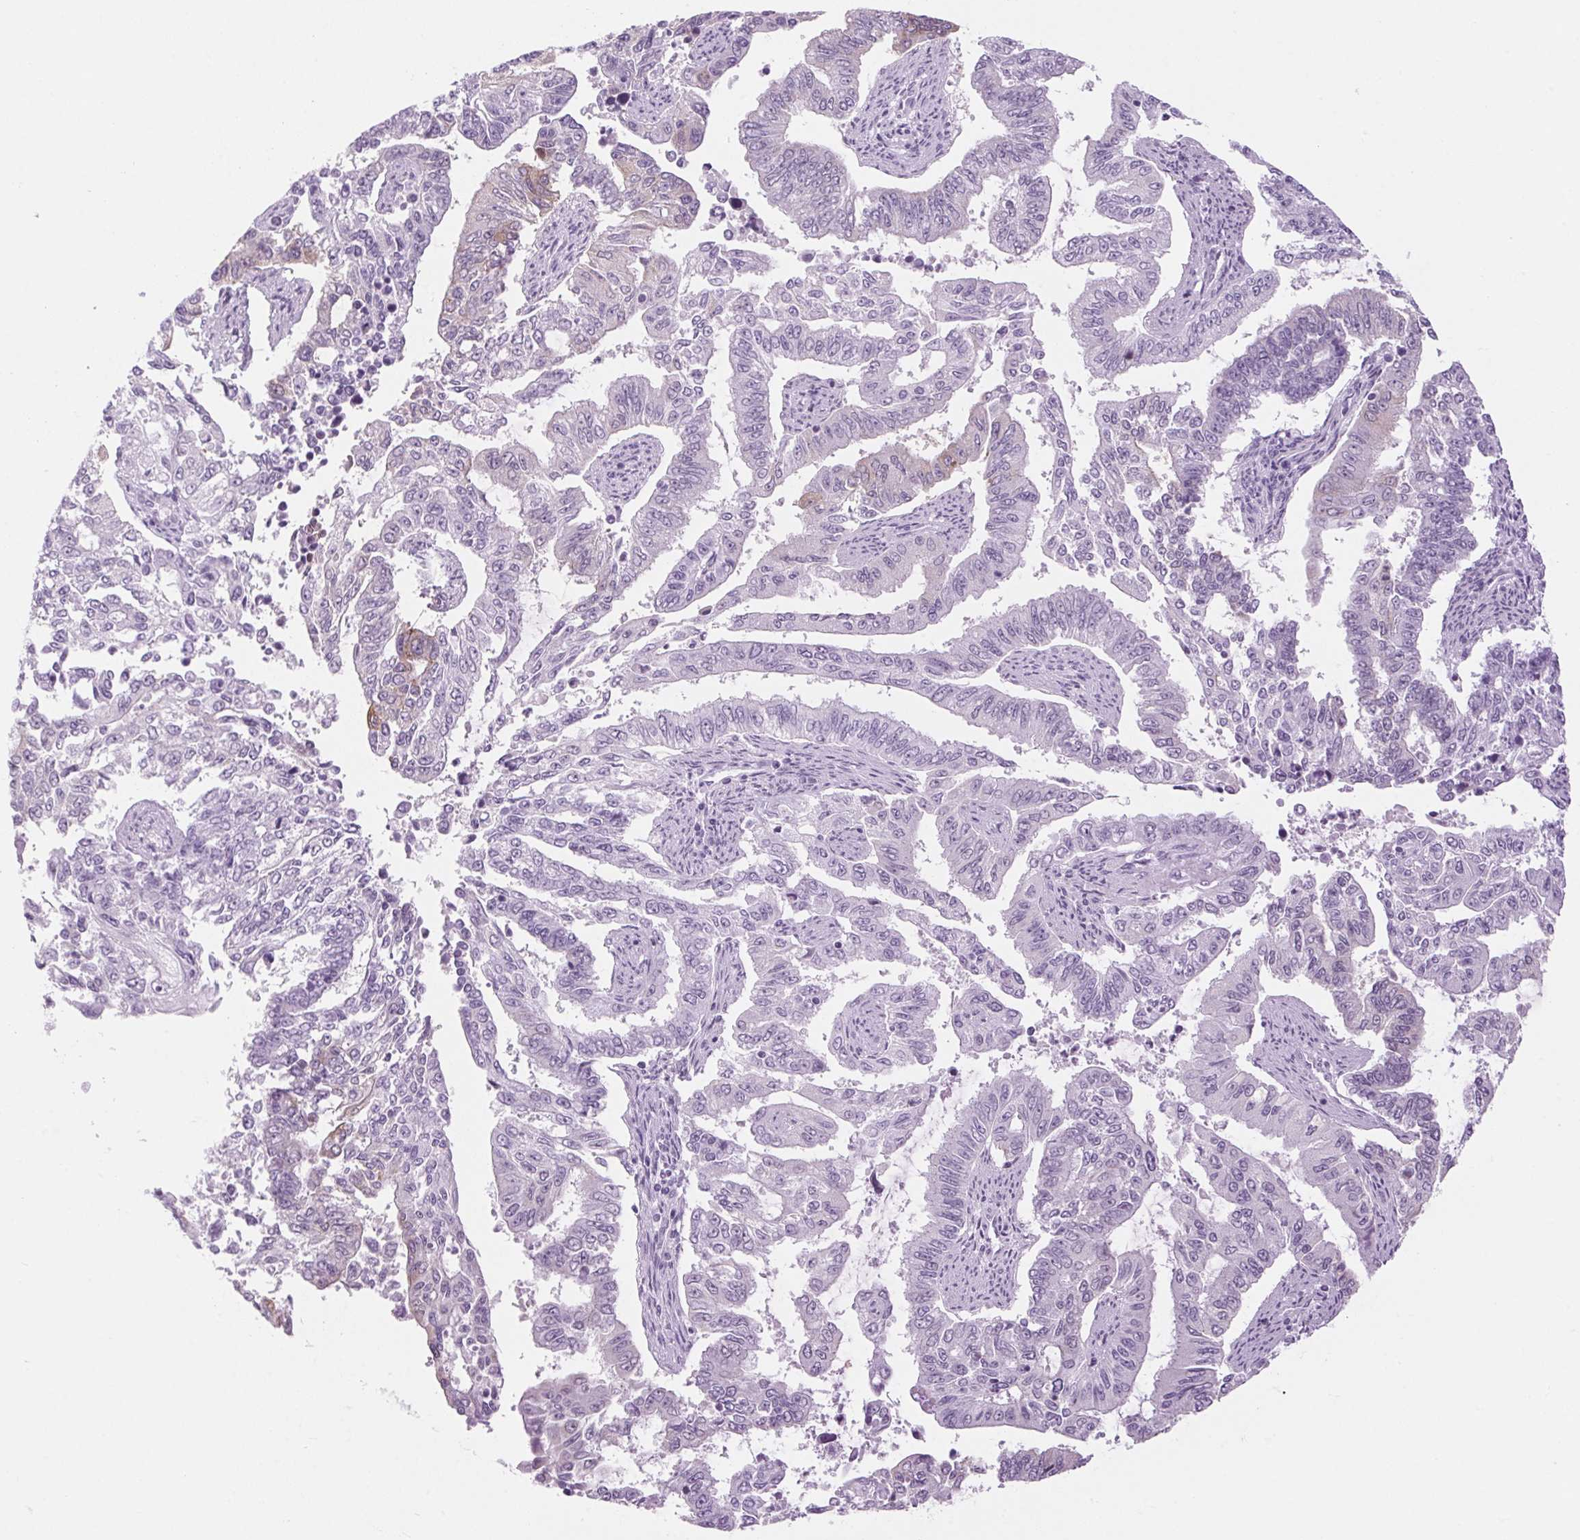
{"staining": {"intensity": "negative", "quantity": "none", "location": "none"}, "tissue": "endometrial cancer", "cell_type": "Tumor cells", "image_type": "cancer", "snomed": [{"axis": "morphology", "description": "Adenocarcinoma, NOS"}, {"axis": "topography", "description": "Uterus"}], "caption": "Immunohistochemical staining of adenocarcinoma (endometrial) shows no significant expression in tumor cells.", "gene": "BCAS1", "patient": {"sex": "female", "age": 59}}